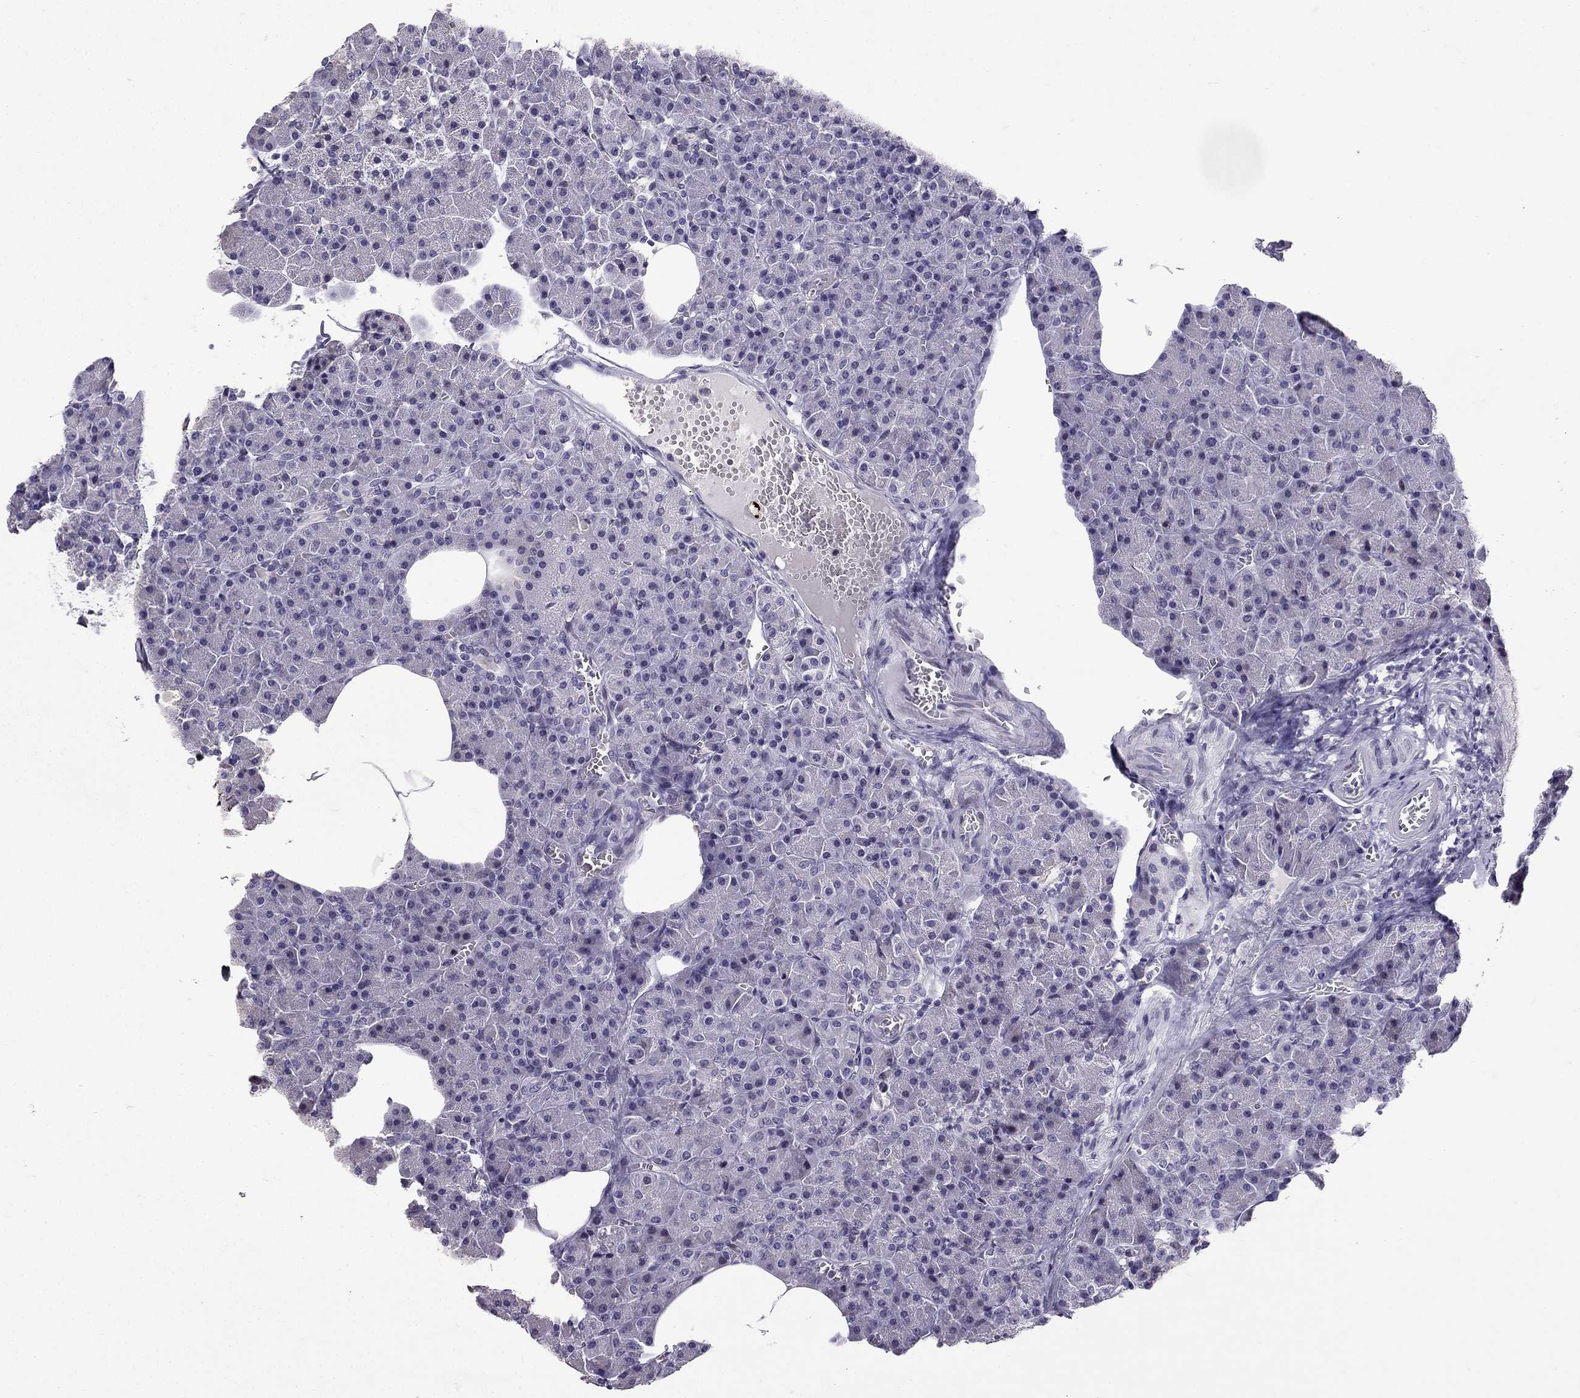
{"staining": {"intensity": "negative", "quantity": "none", "location": "none"}, "tissue": "pancreas", "cell_type": "Exocrine glandular cells", "image_type": "normal", "snomed": [{"axis": "morphology", "description": "Normal tissue, NOS"}, {"axis": "topography", "description": "Pancreas"}], "caption": "Immunohistochemistry (IHC) histopathology image of benign pancreas: pancreas stained with DAB demonstrates no significant protein positivity in exocrine glandular cells. (Immunohistochemistry (IHC), brightfield microscopy, high magnification).", "gene": "TTN", "patient": {"sex": "female", "age": 45}}